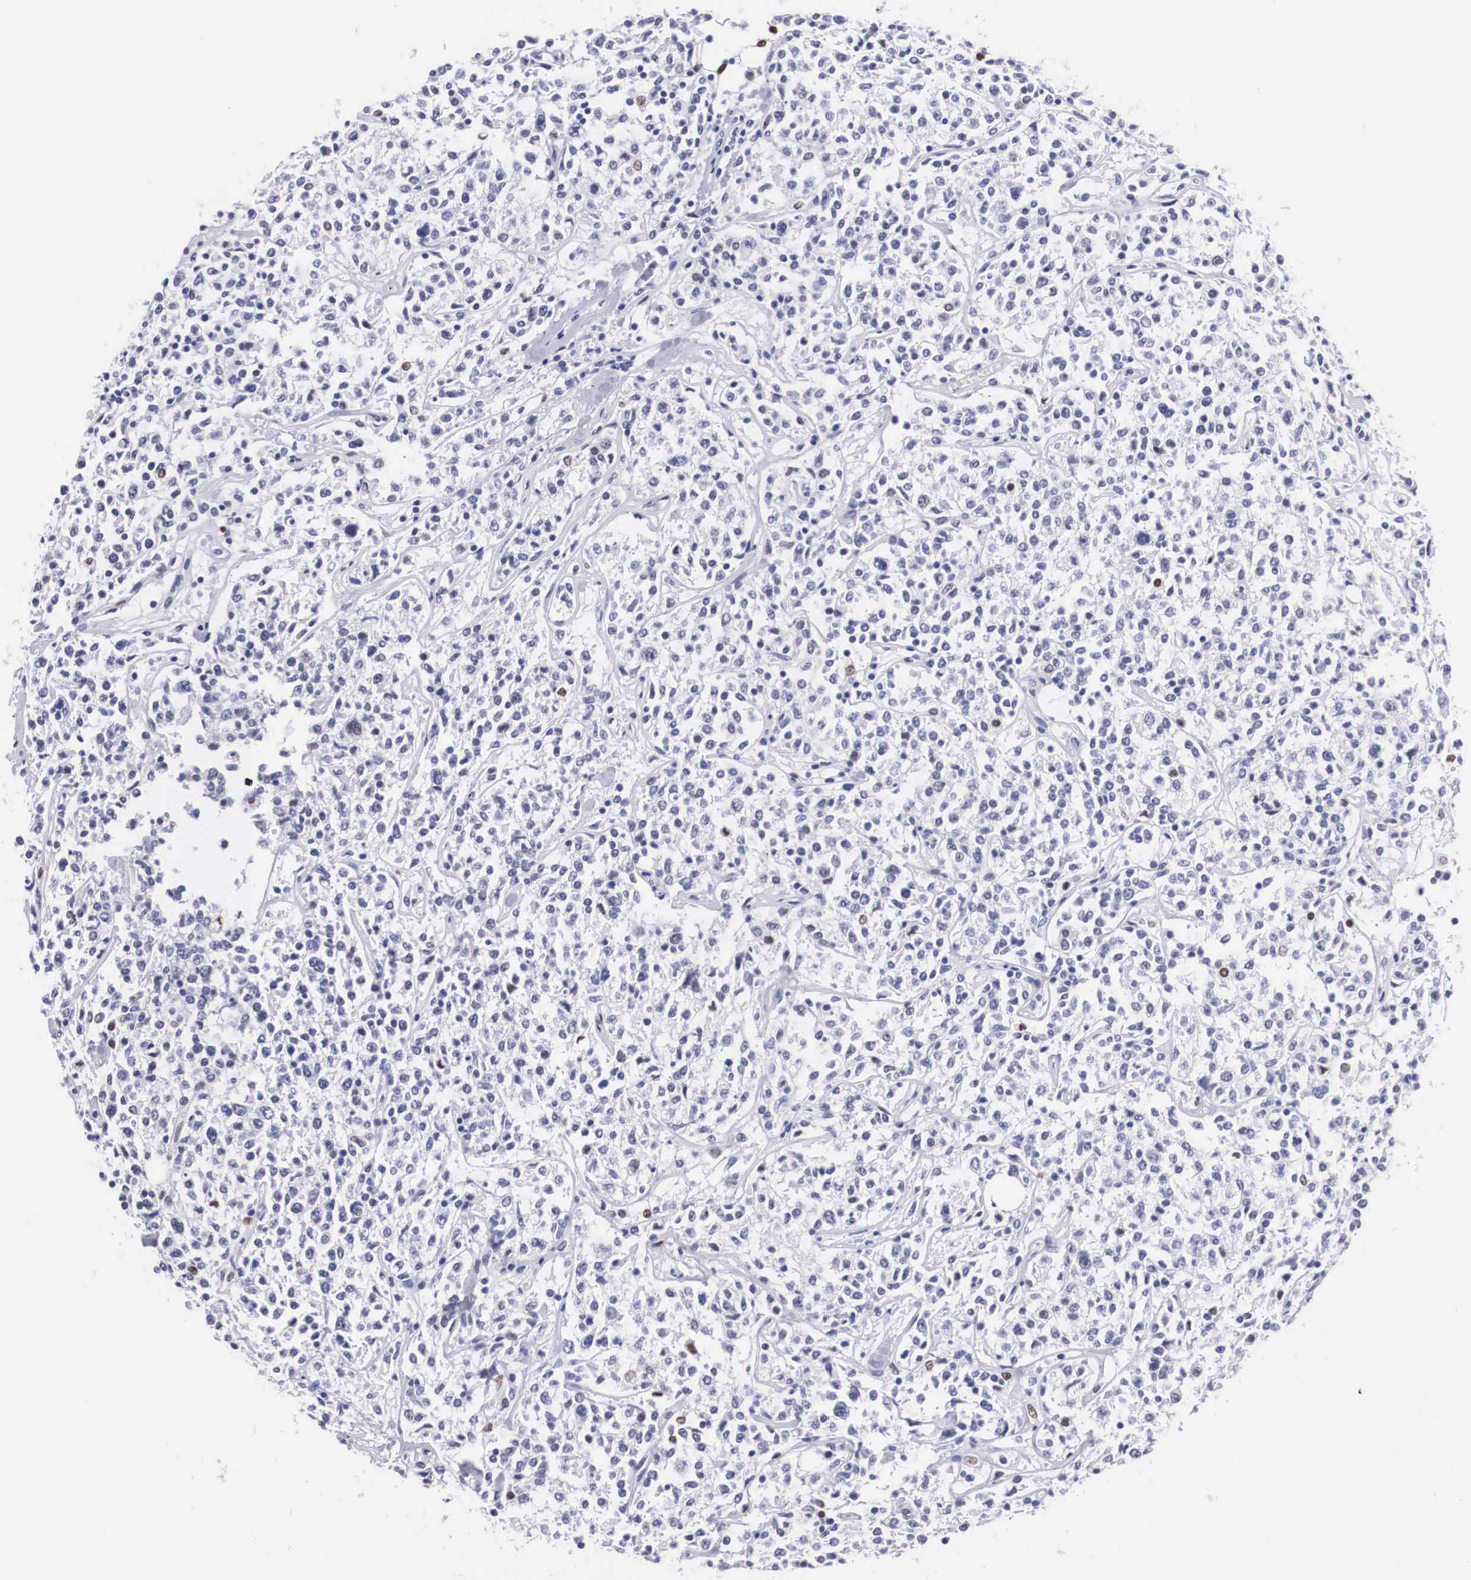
{"staining": {"intensity": "negative", "quantity": "none", "location": "none"}, "tissue": "lymphoma", "cell_type": "Tumor cells", "image_type": "cancer", "snomed": [{"axis": "morphology", "description": "Malignant lymphoma, non-Hodgkin's type, Low grade"}, {"axis": "topography", "description": "Small intestine"}], "caption": "The IHC micrograph has no significant positivity in tumor cells of low-grade malignant lymphoma, non-Hodgkin's type tissue. (DAB IHC visualized using brightfield microscopy, high magnification).", "gene": "KHDRBS3", "patient": {"sex": "female", "age": 59}}